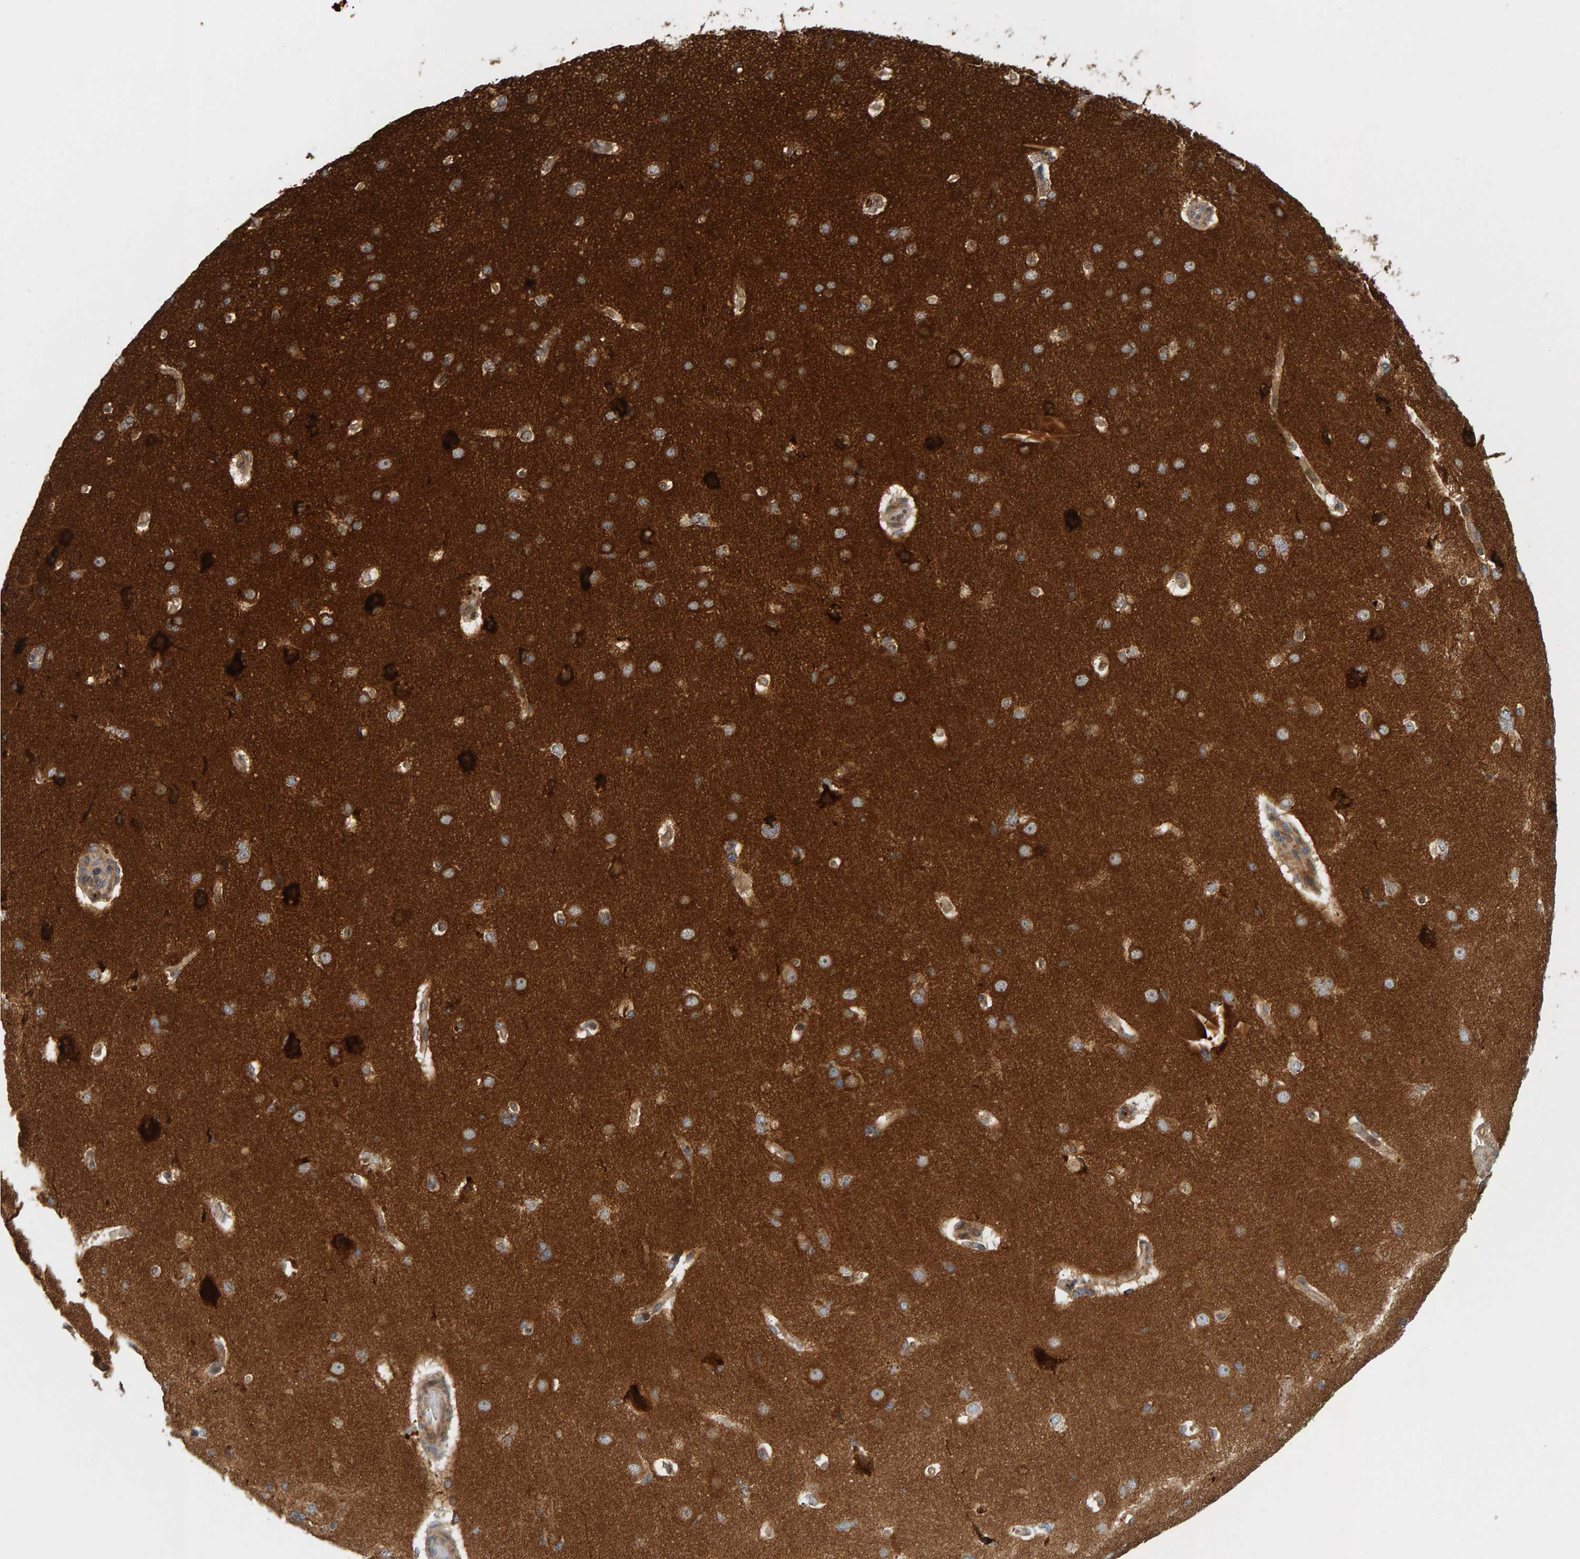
{"staining": {"intensity": "weak", "quantity": ">75%", "location": "cytoplasmic/membranous"}, "tissue": "cerebral cortex", "cell_type": "Endothelial cells", "image_type": "normal", "snomed": [{"axis": "morphology", "description": "Normal tissue, NOS"}, {"axis": "topography", "description": "Cerebral cortex"}], "caption": "An image of cerebral cortex stained for a protein demonstrates weak cytoplasmic/membranous brown staining in endothelial cells.", "gene": "BAIAP2", "patient": {"sex": "male", "age": 62}}